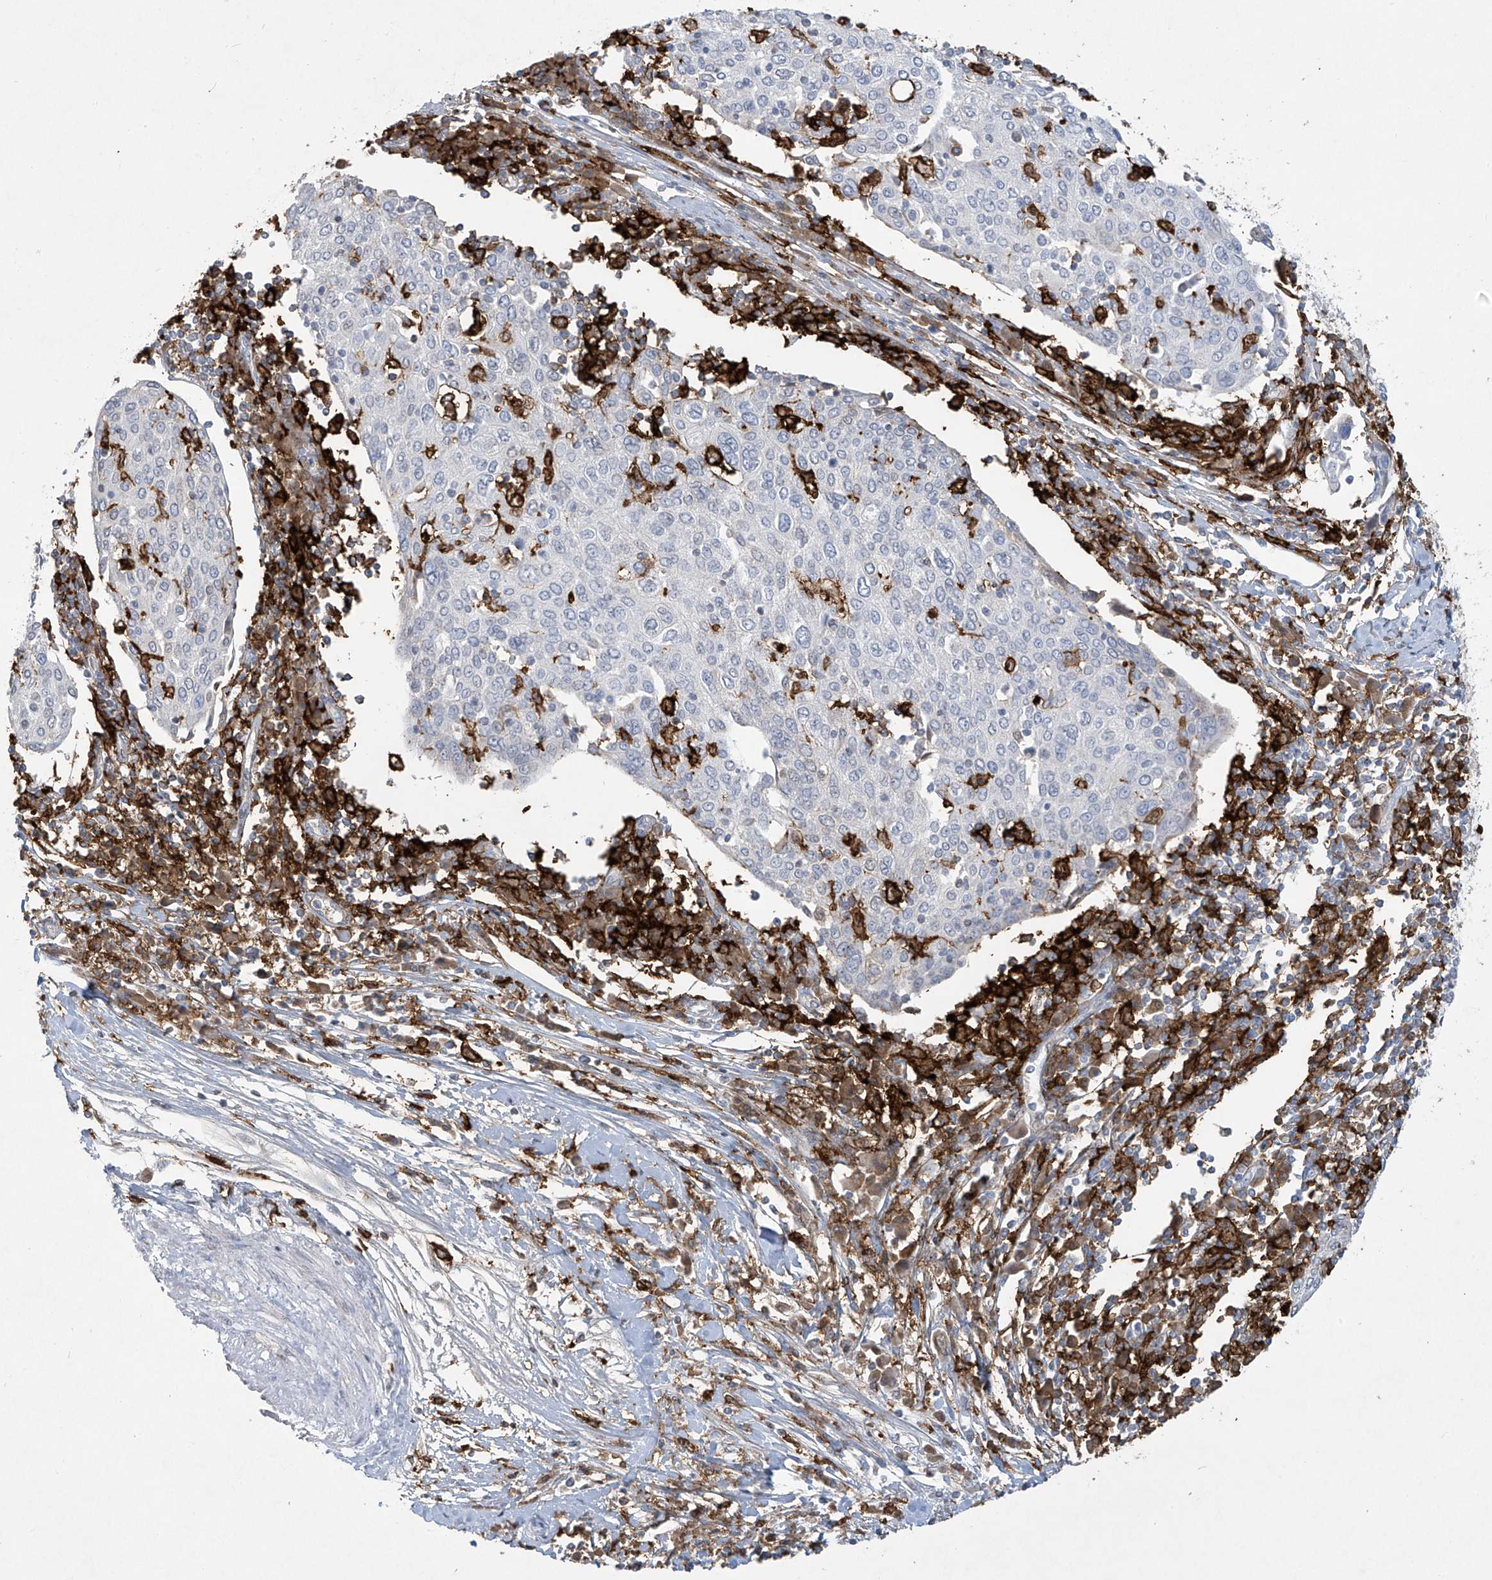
{"staining": {"intensity": "negative", "quantity": "none", "location": "none"}, "tissue": "cervical cancer", "cell_type": "Tumor cells", "image_type": "cancer", "snomed": [{"axis": "morphology", "description": "Squamous cell carcinoma, NOS"}, {"axis": "topography", "description": "Cervix"}], "caption": "DAB (3,3'-diaminobenzidine) immunohistochemical staining of squamous cell carcinoma (cervical) displays no significant positivity in tumor cells.", "gene": "FCGR3A", "patient": {"sex": "female", "age": 40}}